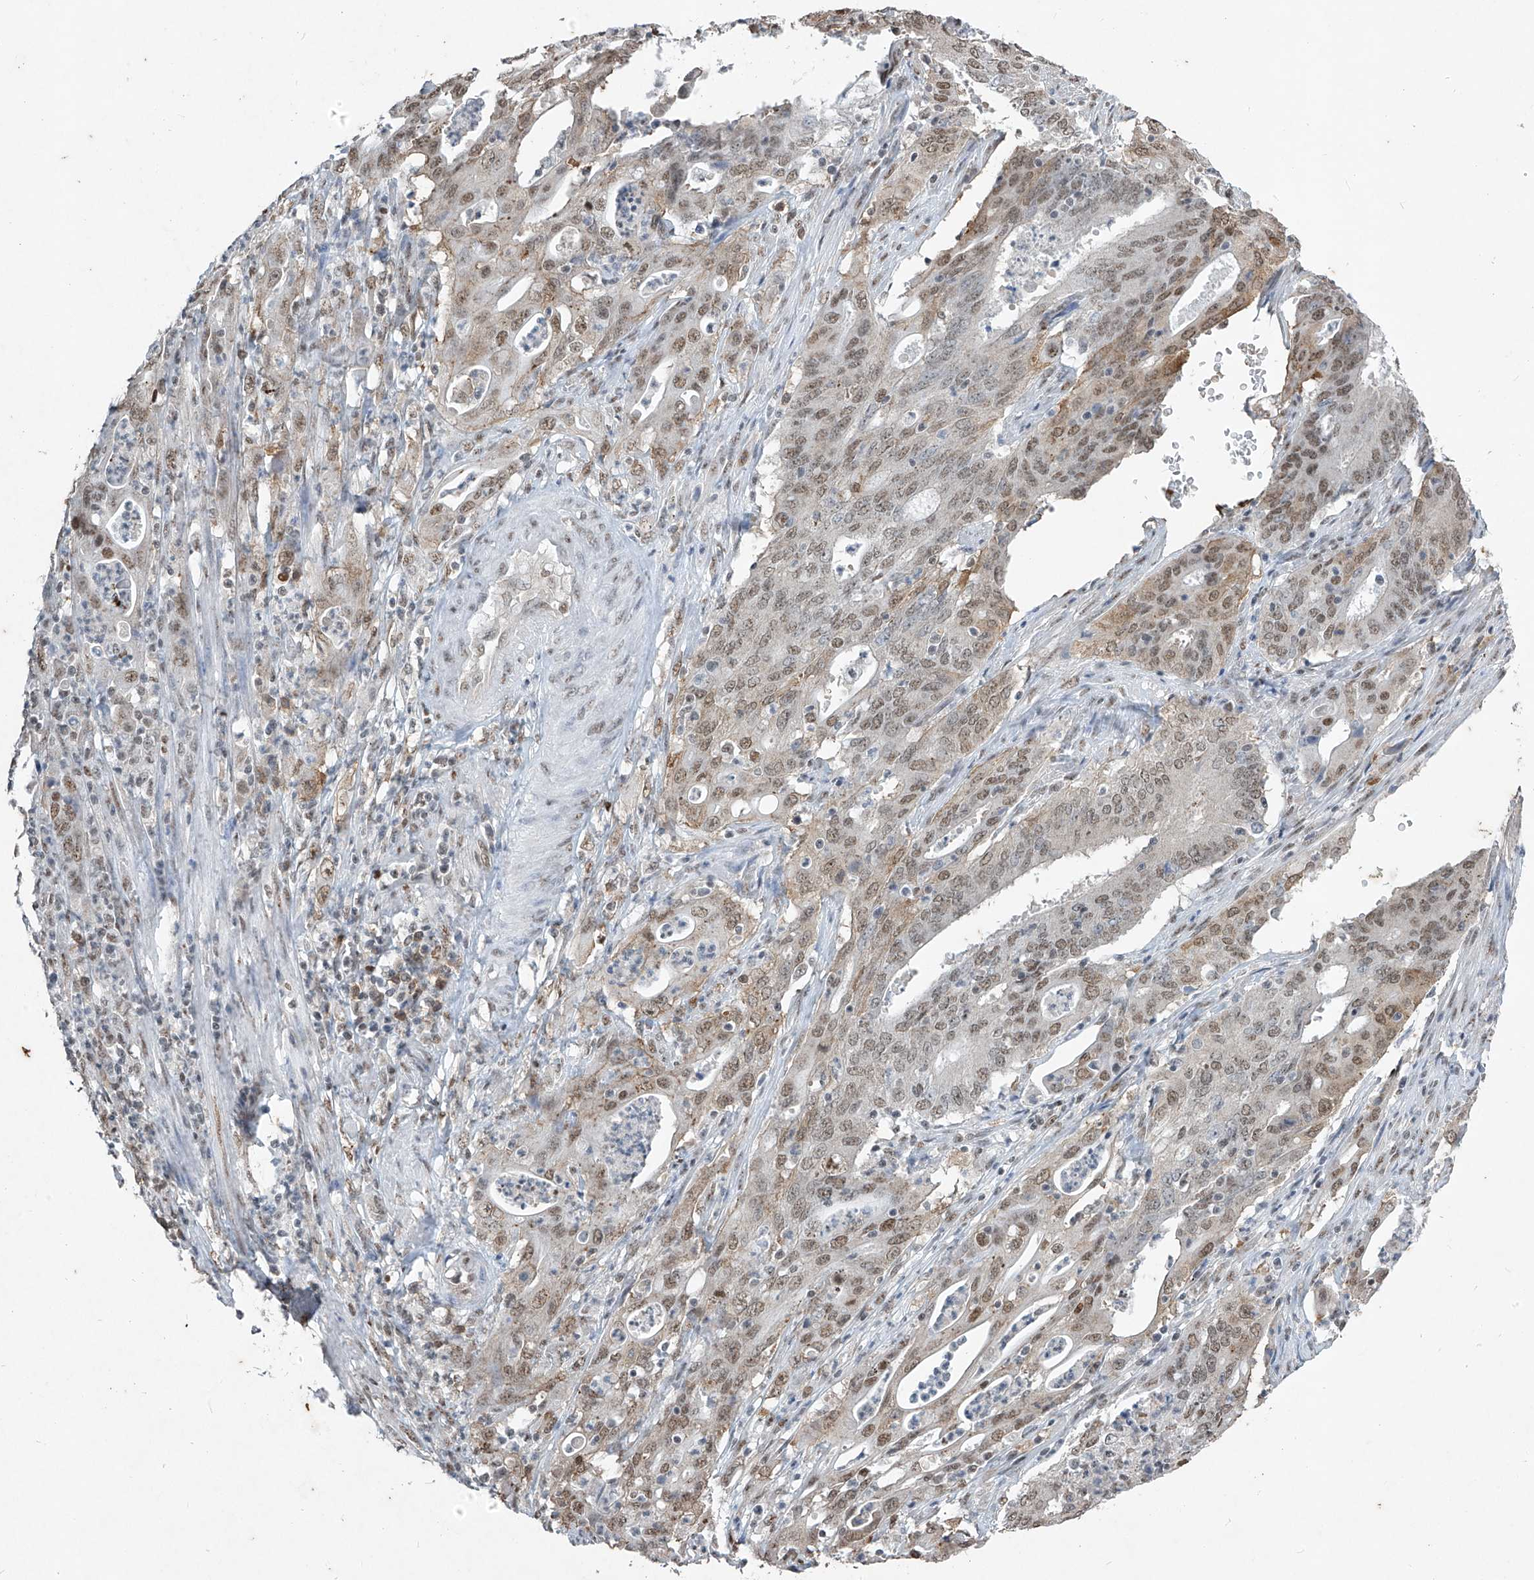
{"staining": {"intensity": "moderate", "quantity": "25%-75%", "location": "cytoplasmic/membranous,nuclear"}, "tissue": "cervical cancer", "cell_type": "Tumor cells", "image_type": "cancer", "snomed": [{"axis": "morphology", "description": "Adenocarcinoma, NOS"}, {"axis": "topography", "description": "Cervix"}], "caption": "Human adenocarcinoma (cervical) stained with a protein marker shows moderate staining in tumor cells.", "gene": "TFEC", "patient": {"sex": "female", "age": 44}}